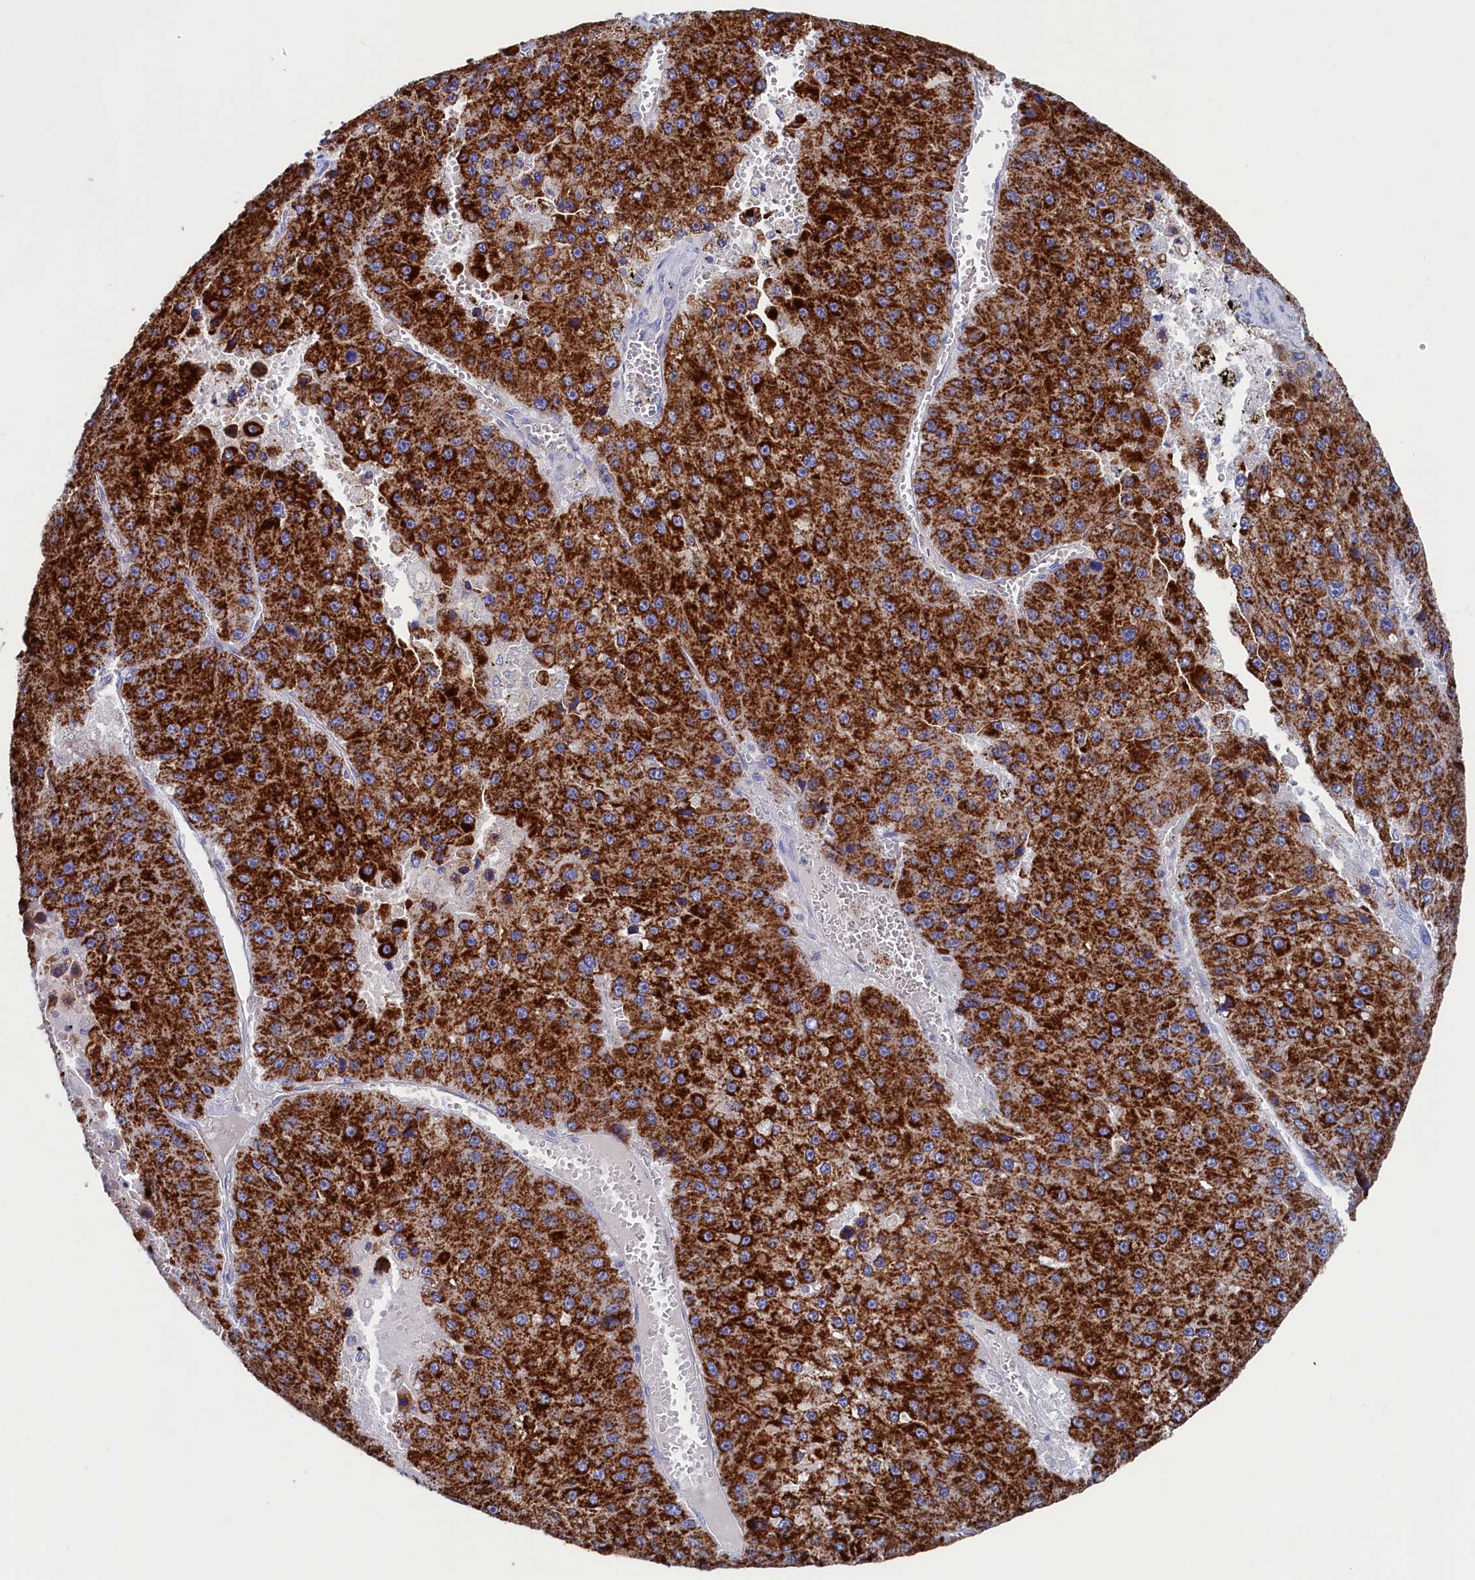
{"staining": {"intensity": "strong", "quantity": ">75%", "location": "cytoplasmic/membranous"}, "tissue": "liver cancer", "cell_type": "Tumor cells", "image_type": "cancer", "snomed": [{"axis": "morphology", "description": "Carcinoma, Hepatocellular, NOS"}, {"axis": "topography", "description": "Liver"}], "caption": "Human liver hepatocellular carcinoma stained with a protein marker shows strong staining in tumor cells.", "gene": "MMAB", "patient": {"sex": "female", "age": 73}}